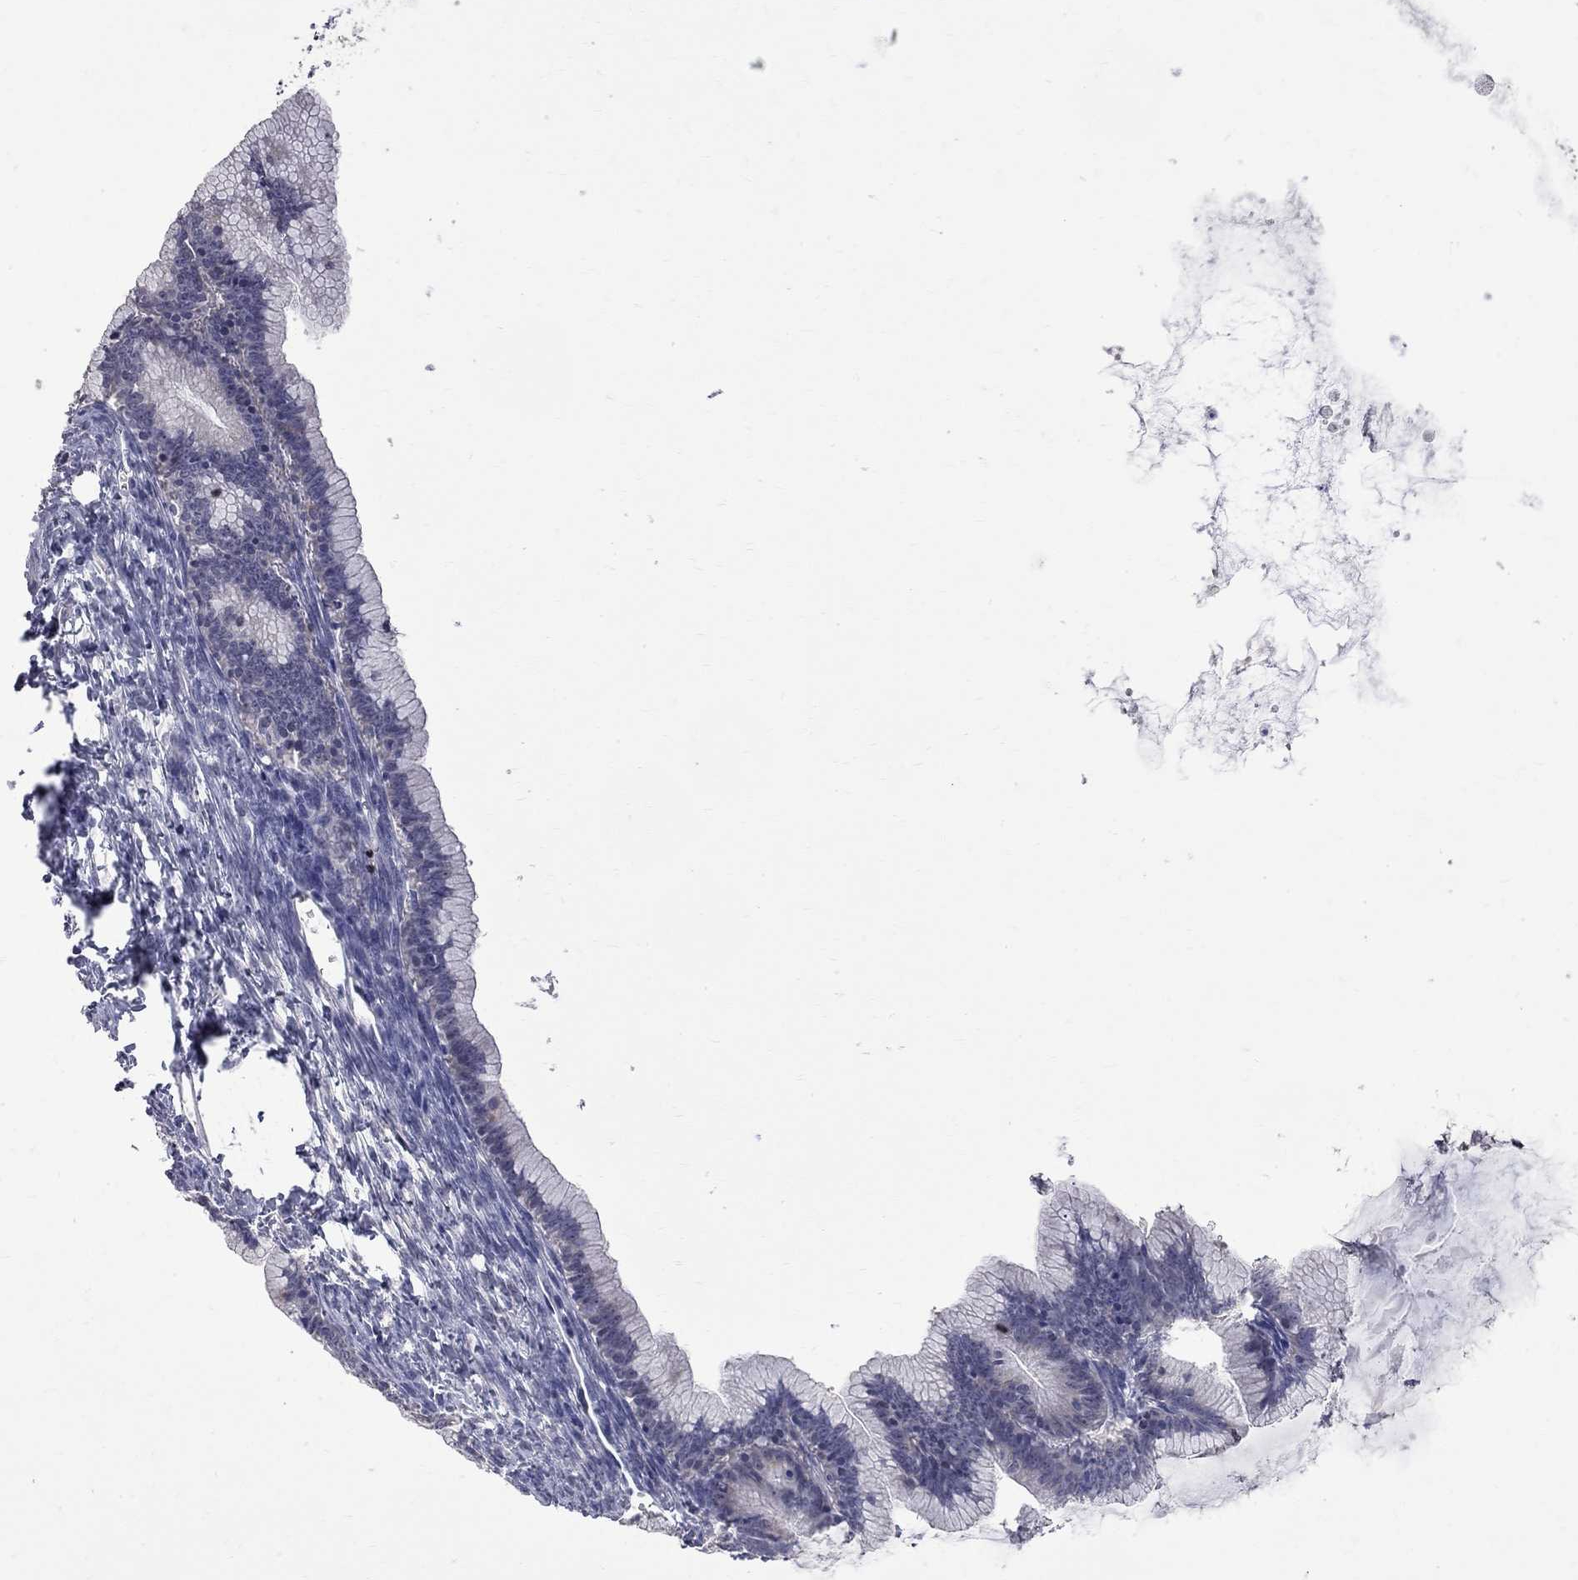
{"staining": {"intensity": "negative", "quantity": "none", "location": "none"}, "tissue": "ovarian cancer", "cell_type": "Tumor cells", "image_type": "cancer", "snomed": [{"axis": "morphology", "description": "Cystadenocarcinoma, mucinous, NOS"}, {"axis": "topography", "description": "Ovary"}], "caption": "Histopathology image shows no significant protein staining in tumor cells of mucinous cystadenocarcinoma (ovarian).", "gene": "CKAP2", "patient": {"sex": "female", "age": 41}}